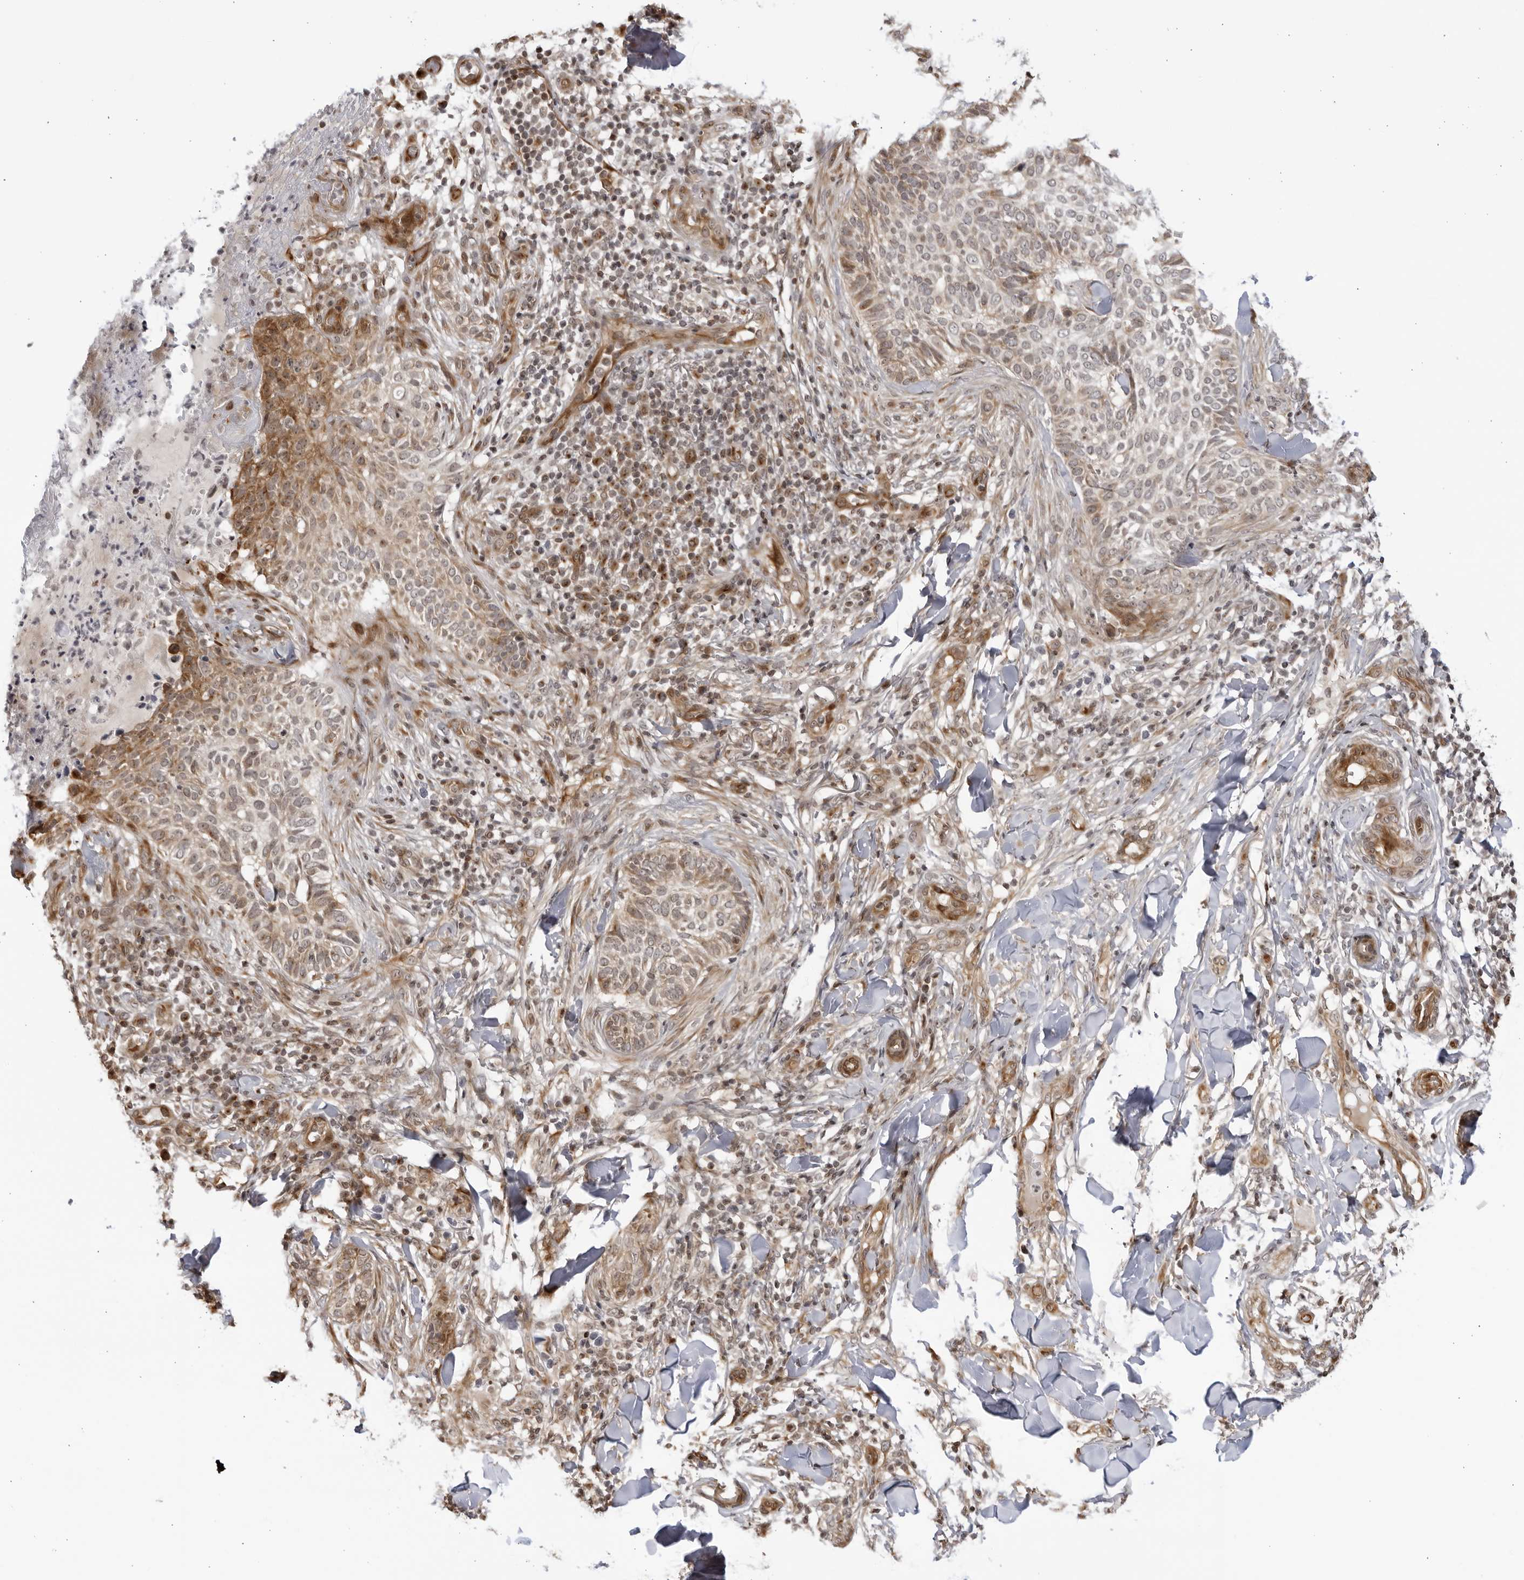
{"staining": {"intensity": "moderate", "quantity": ">75%", "location": "cytoplasmic/membranous"}, "tissue": "skin cancer", "cell_type": "Tumor cells", "image_type": "cancer", "snomed": [{"axis": "morphology", "description": "Normal tissue, NOS"}, {"axis": "morphology", "description": "Basal cell carcinoma"}, {"axis": "topography", "description": "Skin"}], "caption": "Immunohistochemical staining of human skin cancer reveals medium levels of moderate cytoplasmic/membranous protein staining in approximately >75% of tumor cells.", "gene": "CNBD1", "patient": {"sex": "male", "age": 67}}